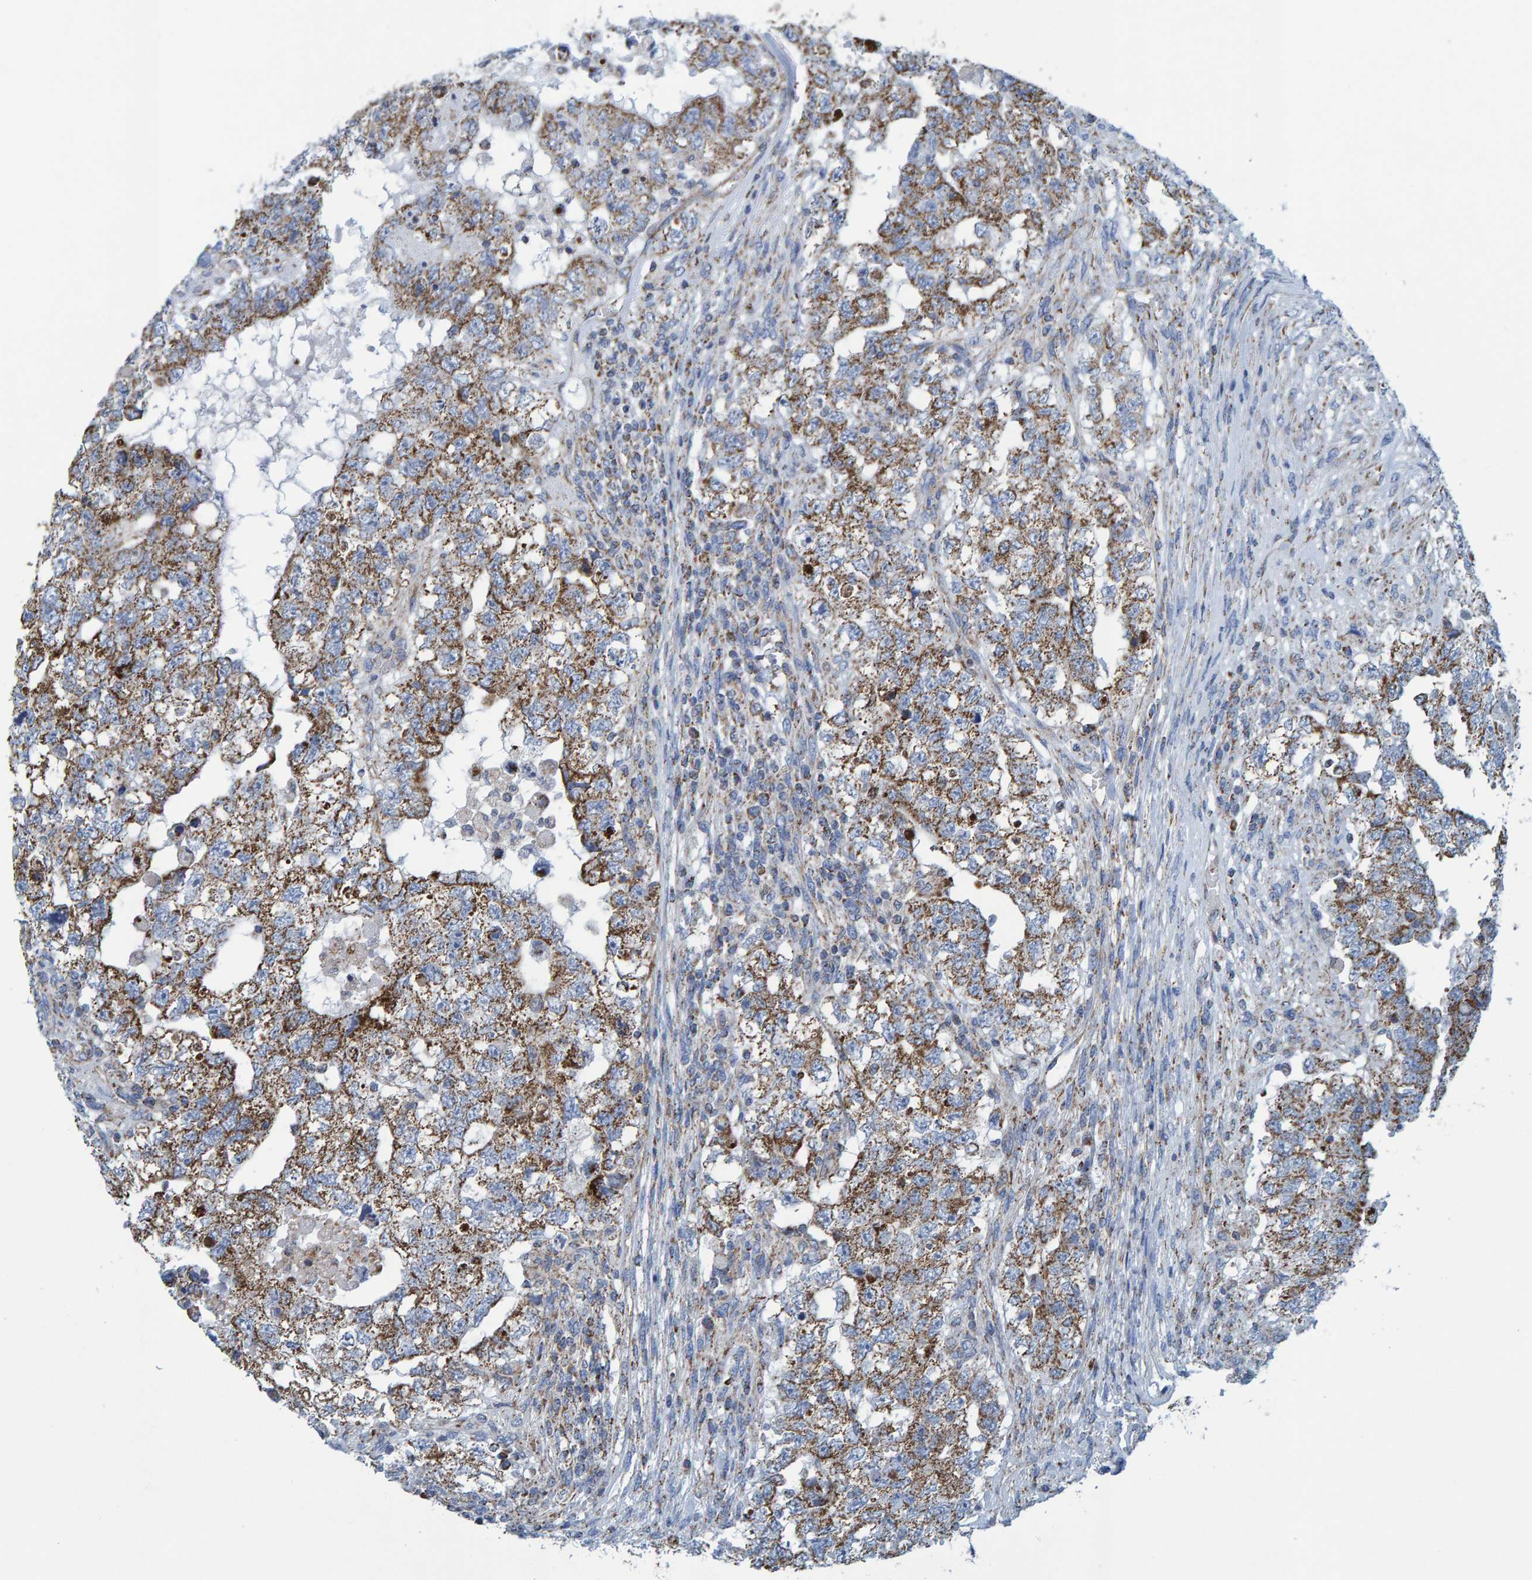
{"staining": {"intensity": "strong", "quantity": "25%-75%", "location": "cytoplasmic/membranous"}, "tissue": "testis cancer", "cell_type": "Tumor cells", "image_type": "cancer", "snomed": [{"axis": "morphology", "description": "Carcinoma, Embryonal, NOS"}, {"axis": "topography", "description": "Testis"}], "caption": "A brown stain highlights strong cytoplasmic/membranous expression of a protein in testis embryonal carcinoma tumor cells.", "gene": "MRPS7", "patient": {"sex": "male", "age": 36}}